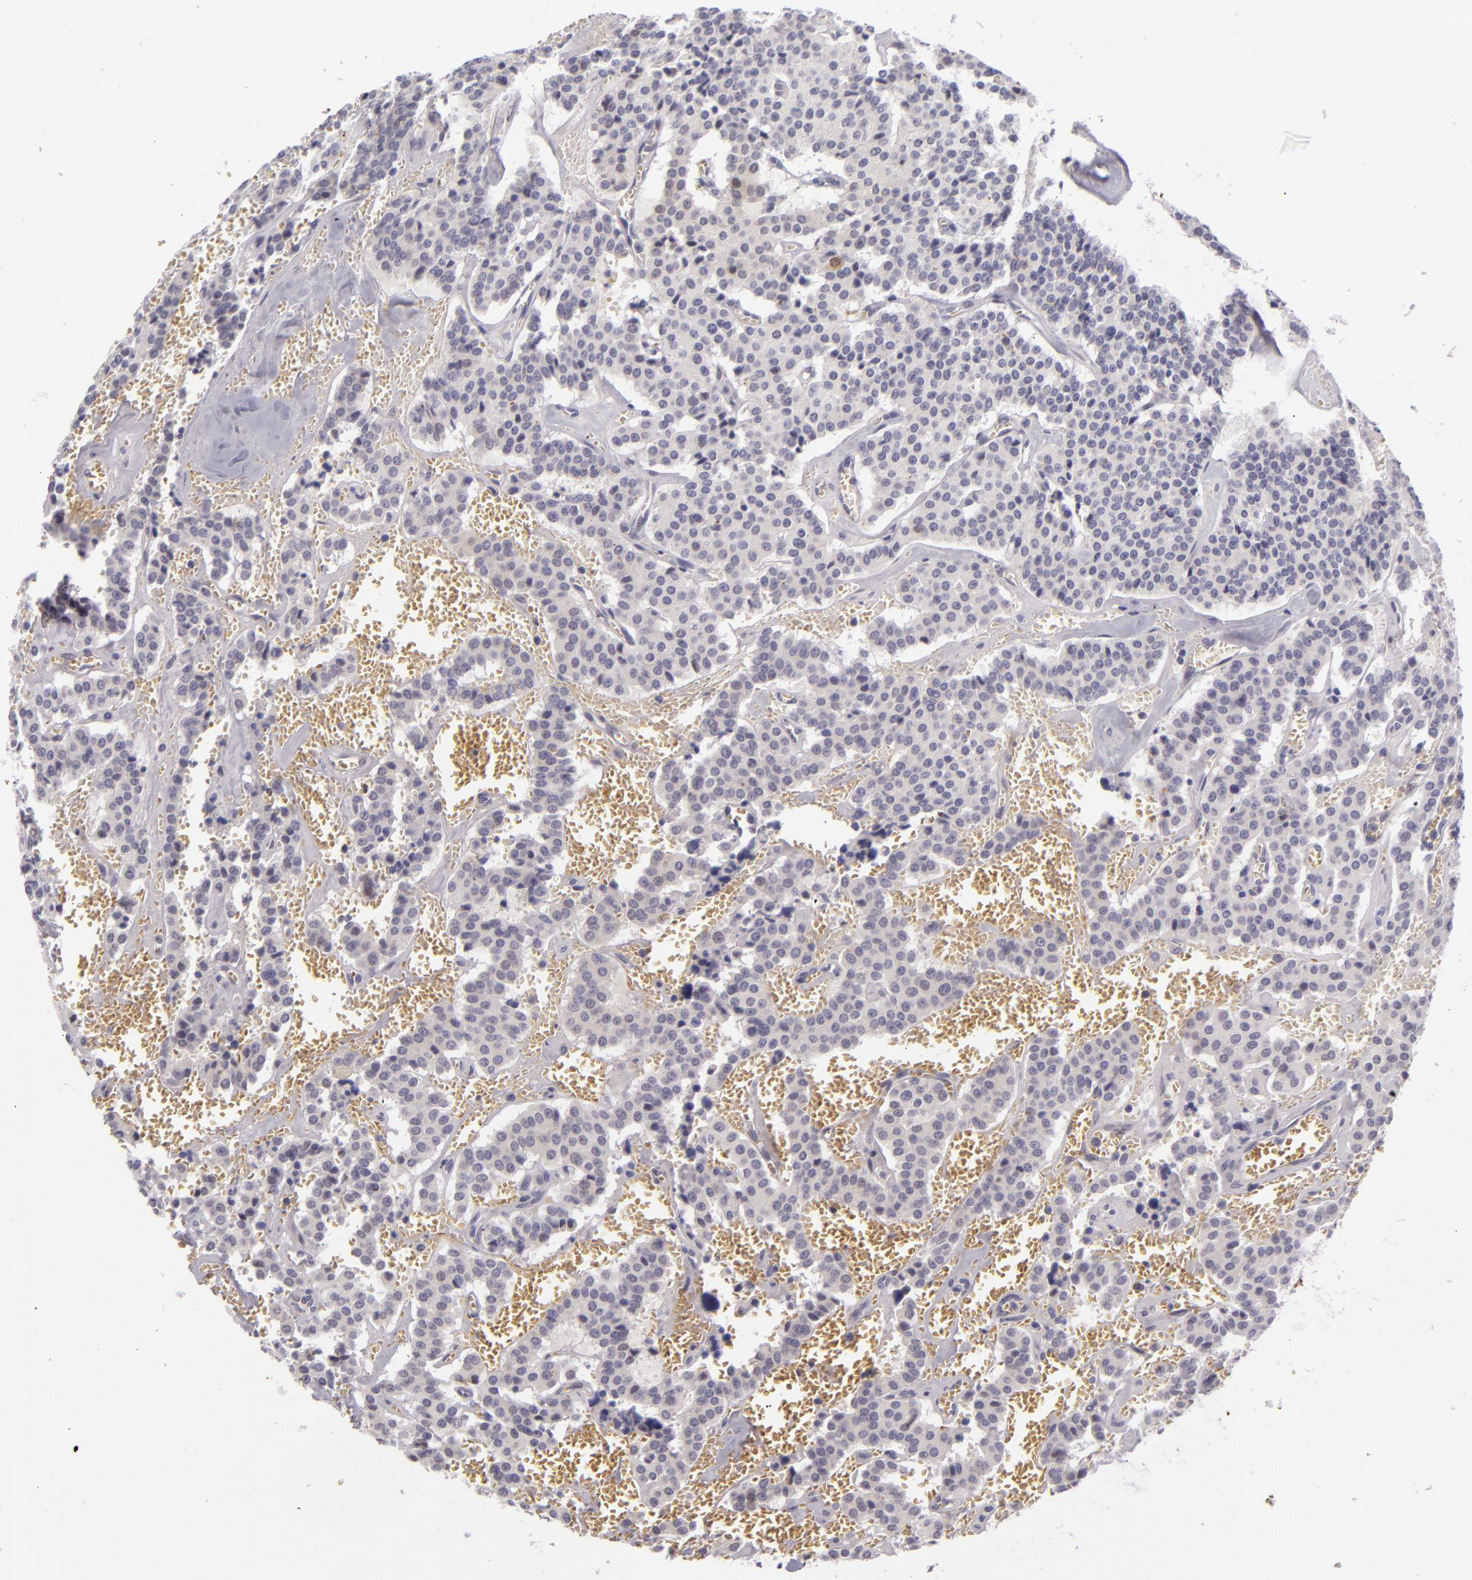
{"staining": {"intensity": "negative", "quantity": "none", "location": "none"}, "tissue": "carcinoid", "cell_type": "Tumor cells", "image_type": "cancer", "snomed": [{"axis": "morphology", "description": "Carcinoid, malignant, NOS"}, {"axis": "topography", "description": "Bronchus"}], "caption": "Tumor cells show no significant protein staining in carcinoid.", "gene": "SNCB", "patient": {"sex": "male", "age": 55}}